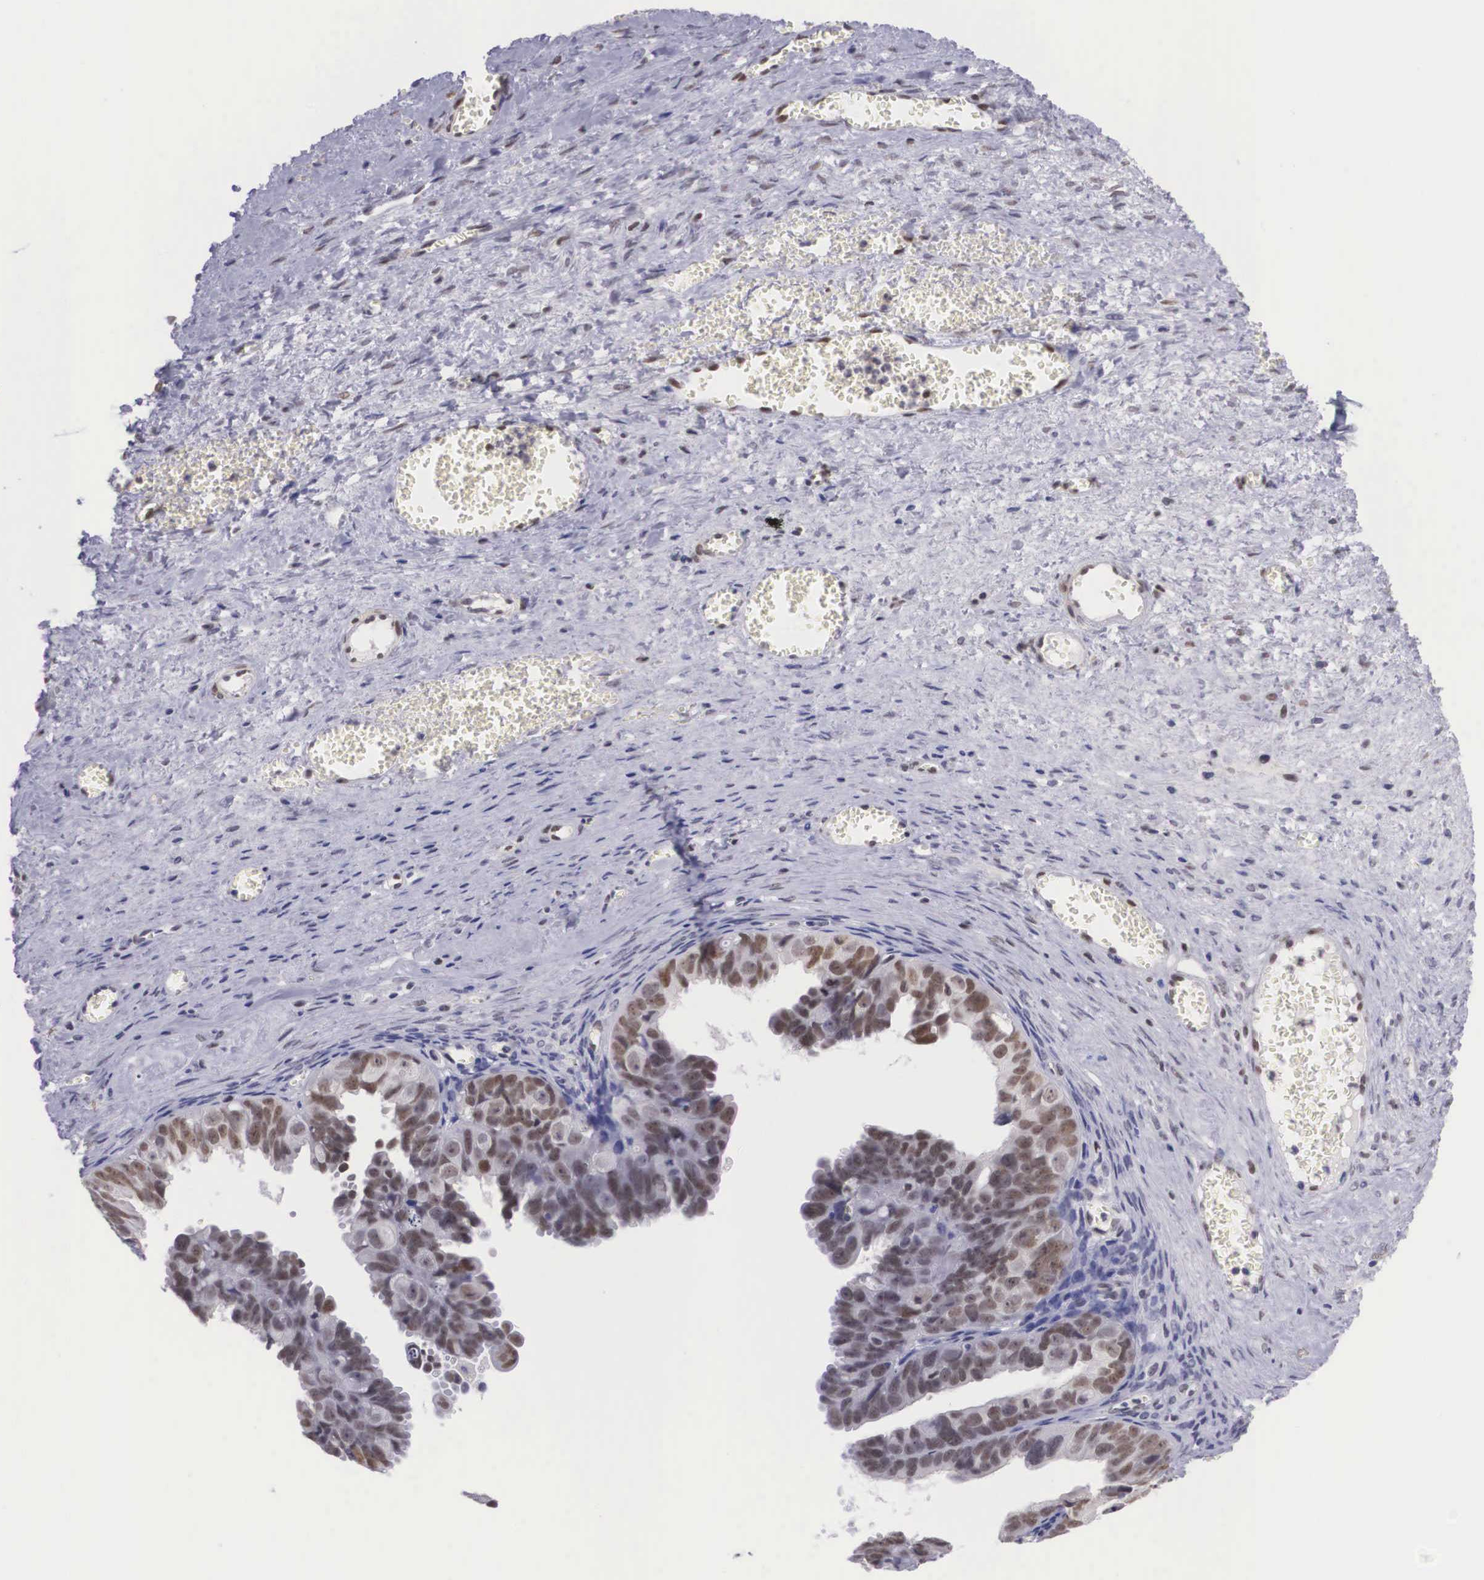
{"staining": {"intensity": "strong", "quantity": ">75%", "location": "nuclear"}, "tissue": "ovarian cancer", "cell_type": "Tumor cells", "image_type": "cancer", "snomed": [{"axis": "morphology", "description": "Carcinoma, endometroid"}, {"axis": "topography", "description": "Ovary"}], "caption": "Immunohistochemistry image of neoplastic tissue: human ovarian endometroid carcinoma stained using immunohistochemistry exhibits high levels of strong protein expression localized specifically in the nuclear of tumor cells, appearing as a nuclear brown color.", "gene": "ETV6", "patient": {"sex": "female", "age": 85}}